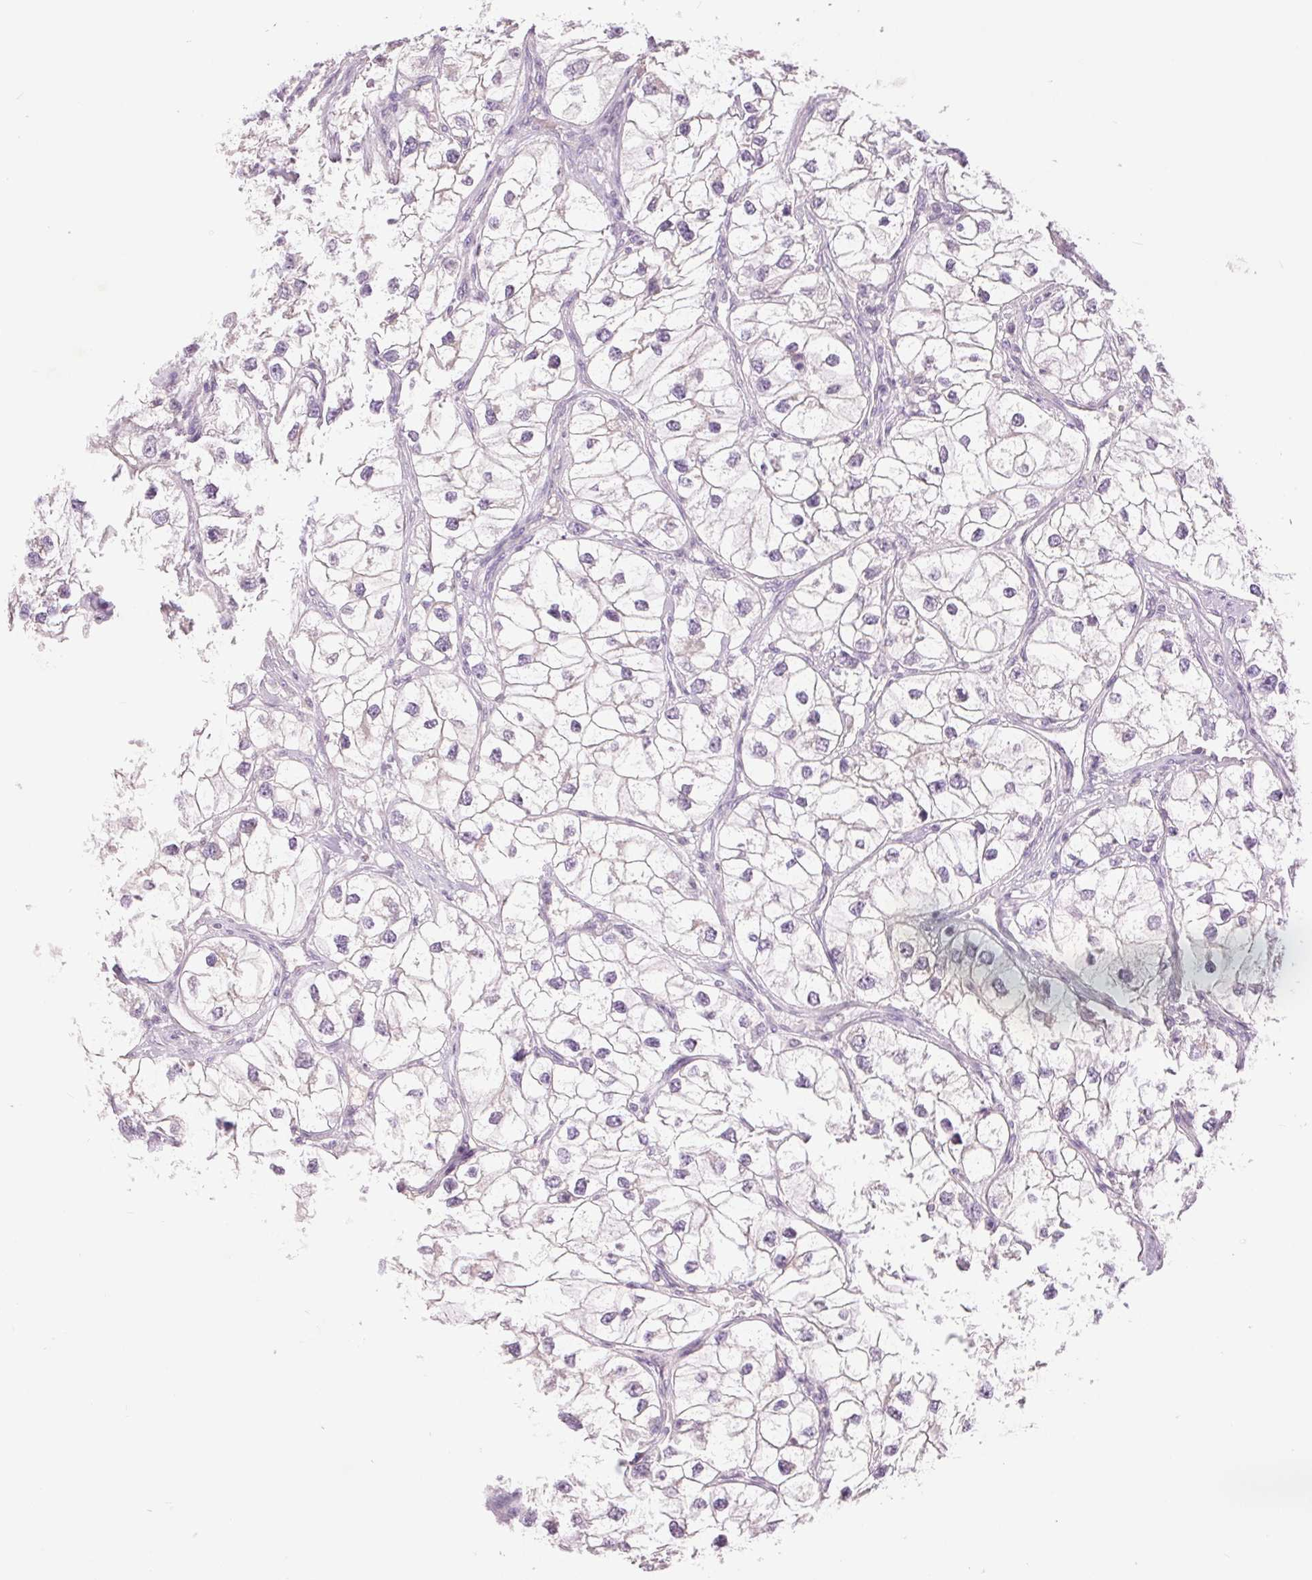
{"staining": {"intensity": "negative", "quantity": "none", "location": "none"}, "tissue": "renal cancer", "cell_type": "Tumor cells", "image_type": "cancer", "snomed": [{"axis": "morphology", "description": "Adenocarcinoma, NOS"}, {"axis": "topography", "description": "Kidney"}], "caption": "Histopathology image shows no significant protein expression in tumor cells of renal cancer (adenocarcinoma). Nuclei are stained in blue.", "gene": "FXYD4", "patient": {"sex": "male", "age": 59}}